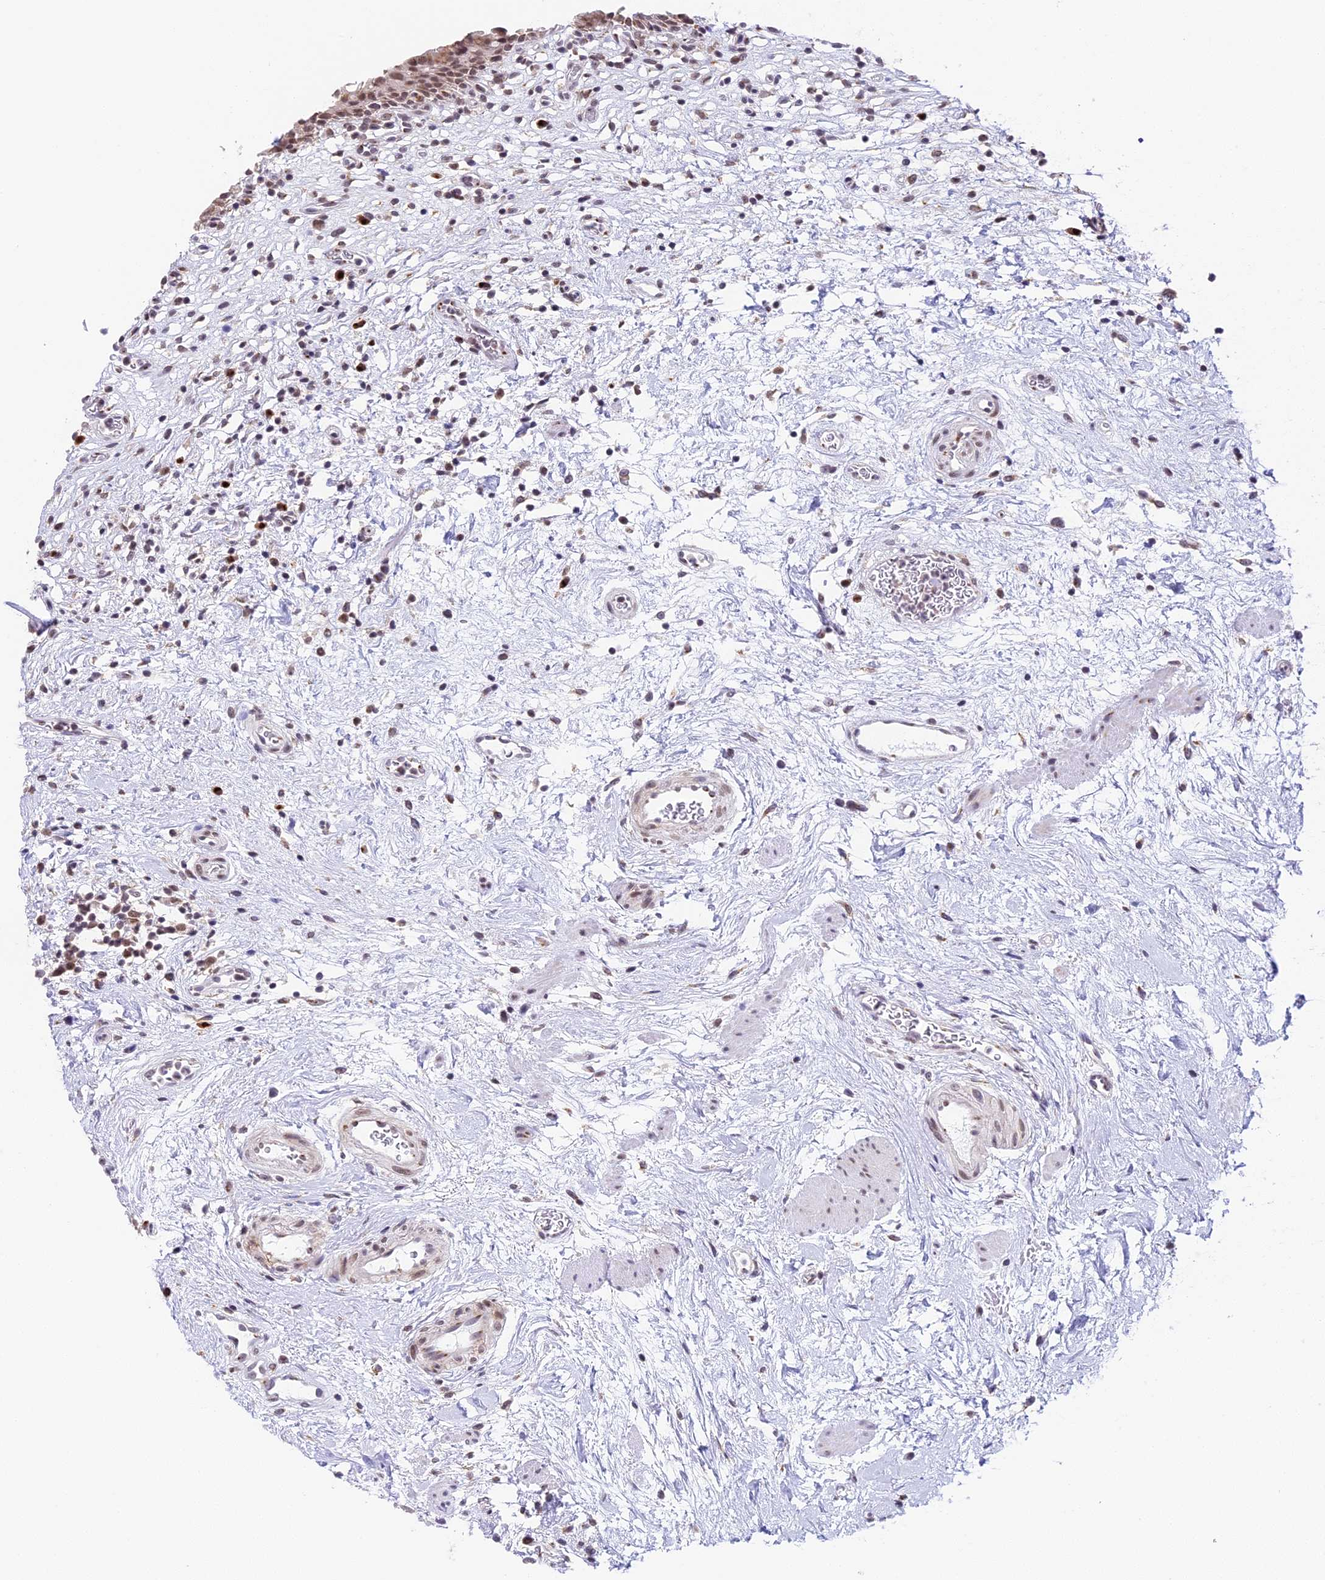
{"staining": {"intensity": "weak", "quantity": ">75%", "location": "nuclear"}, "tissue": "urinary bladder", "cell_type": "Urothelial cells", "image_type": "normal", "snomed": [{"axis": "morphology", "description": "Normal tissue, NOS"}, {"axis": "morphology", "description": "Inflammation, NOS"}, {"axis": "topography", "description": "Urinary bladder"}], "caption": "About >75% of urothelial cells in unremarkable urinary bladder demonstrate weak nuclear protein positivity as visualized by brown immunohistochemical staining.", "gene": "HEATR5B", "patient": {"sex": "male", "age": 63}}